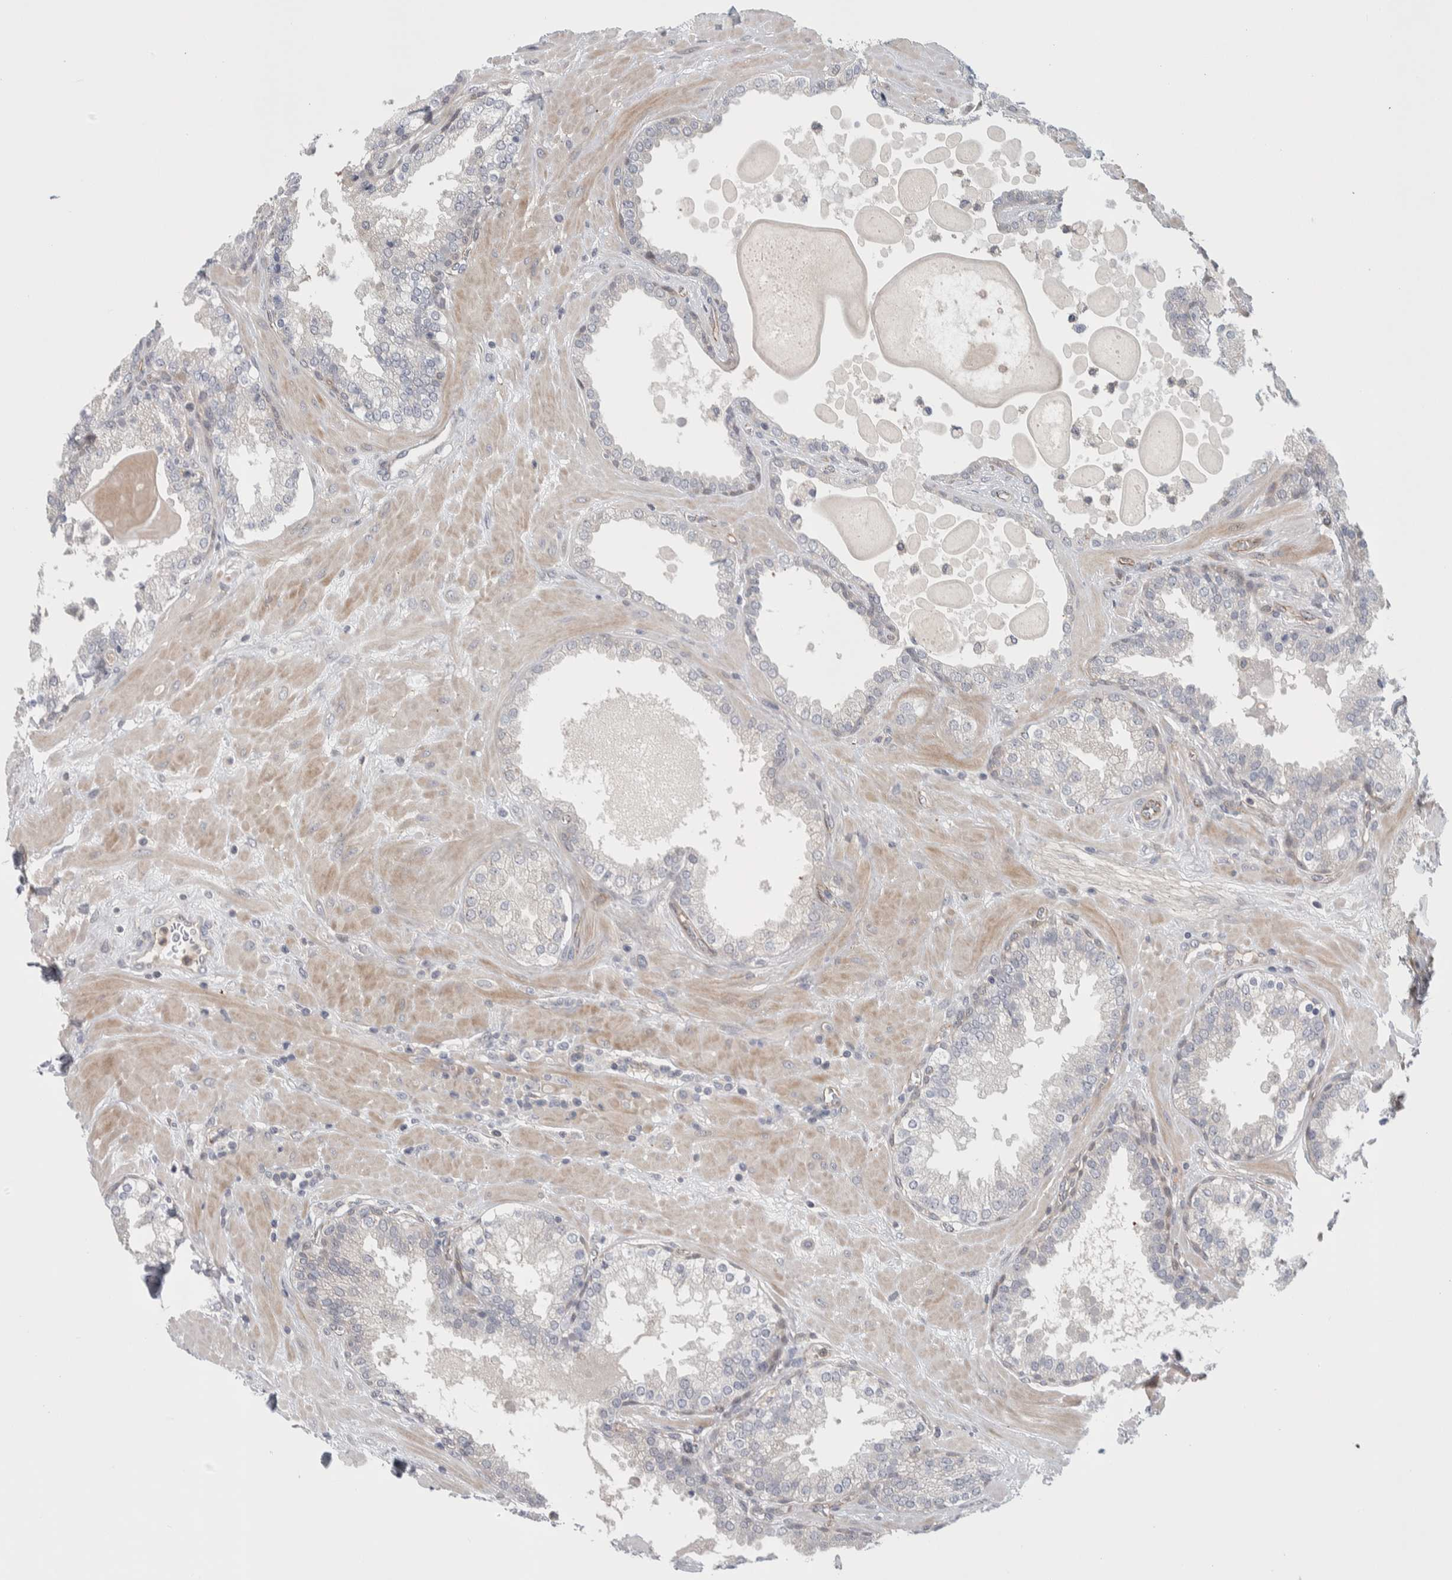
{"staining": {"intensity": "negative", "quantity": "none", "location": "none"}, "tissue": "prostate", "cell_type": "Glandular cells", "image_type": "normal", "snomed": [{"axis": "morphology", "description": "Normal tissue, NOS"}, {"axis": "topography", "description": "Prostate"}], "caption": "IHC histopathology image of benign prostate: prostate stained with DAB (3,3'-diaminobenzidine) shows no significant protein positivity in glandular cells. (DAB (3,3'-diaminobenzidine) immunohistochemistry with hematoxylin counter stain).", "gene": "ZNF862", "patient": {"sex": "male", "age": 51}}